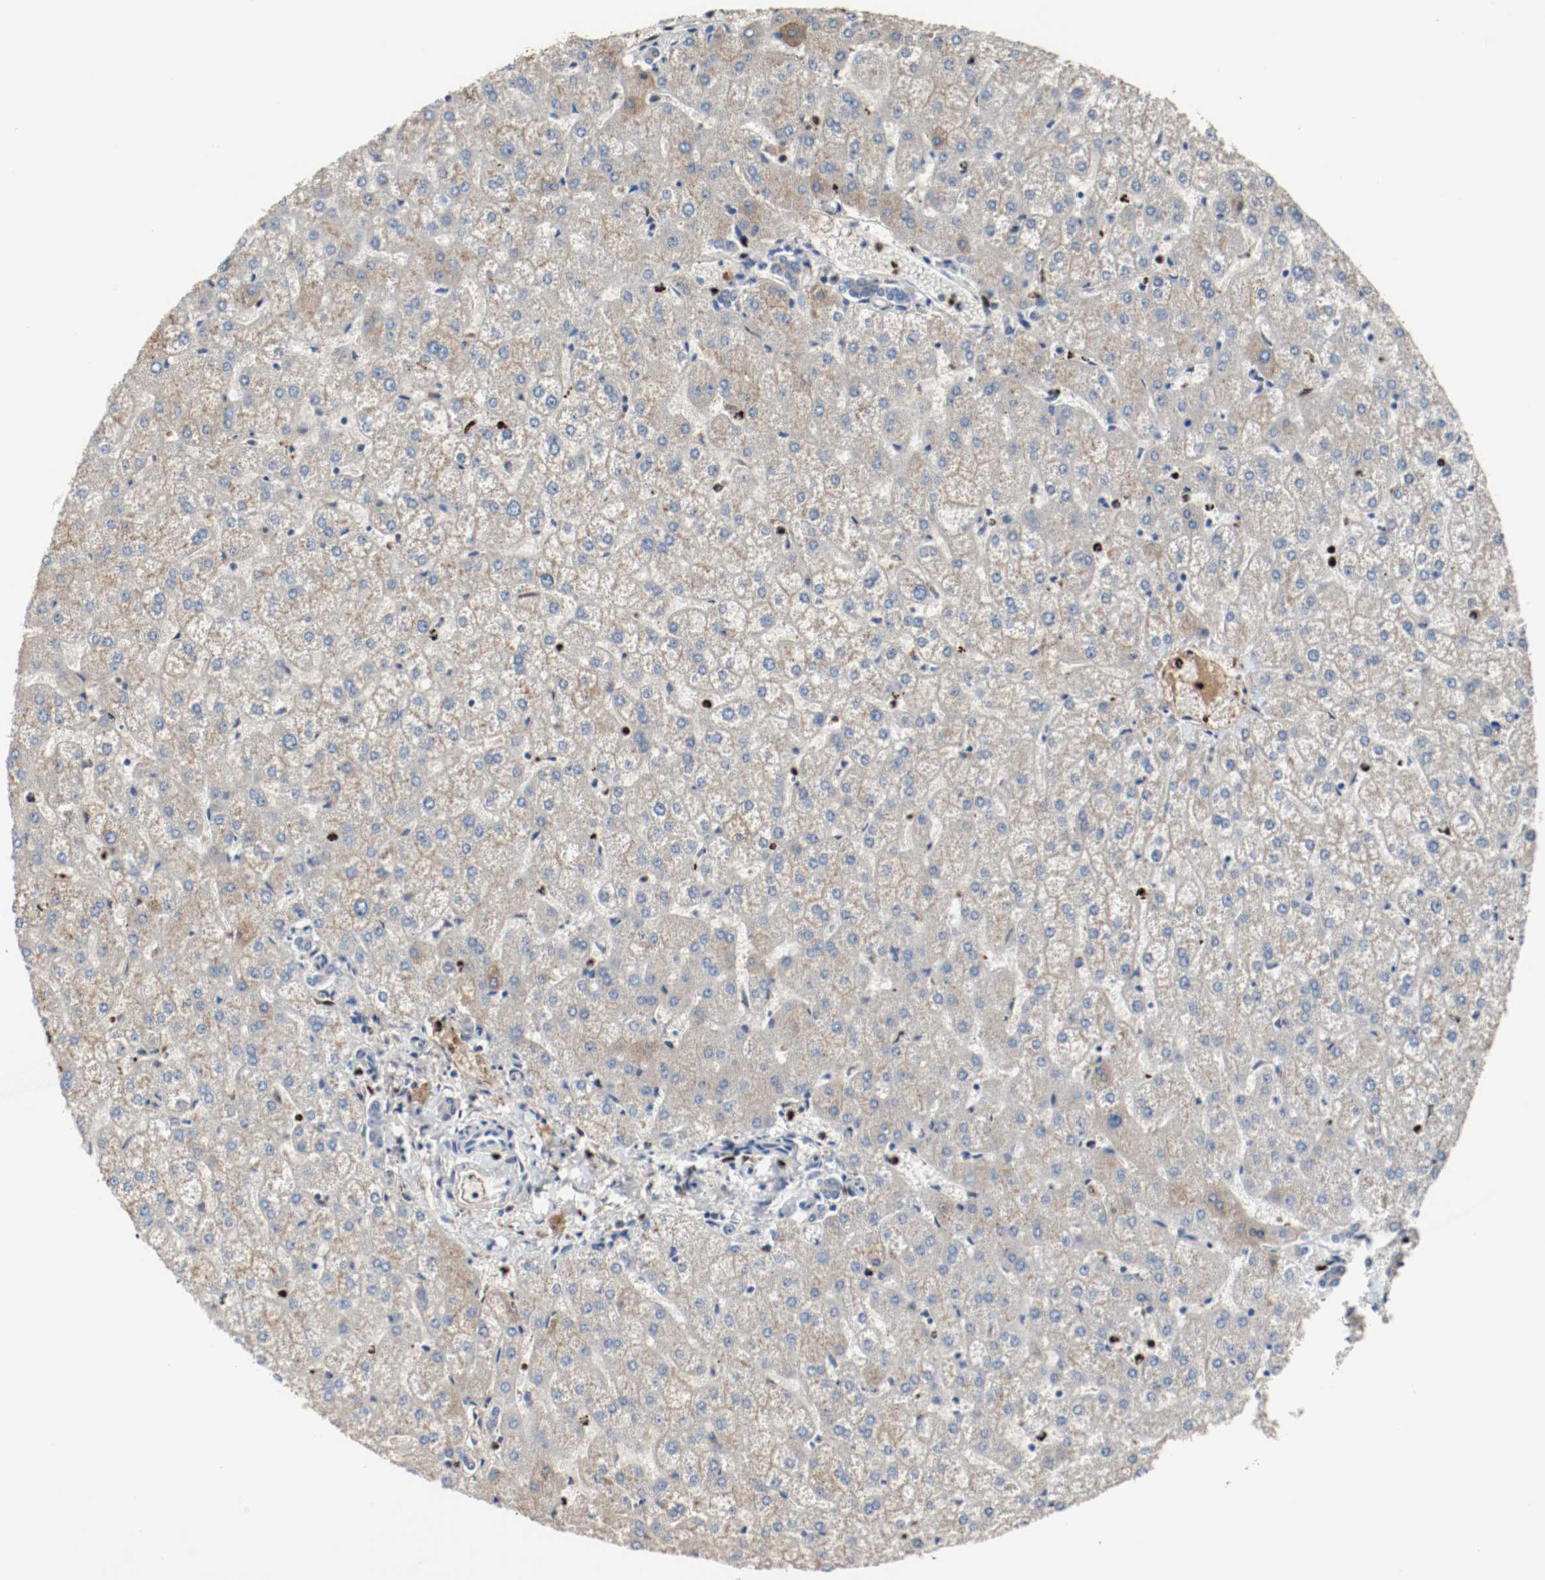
{"staining": {"intensity": "negative", "quantity": "none", "location": "none"}, "tissue": "liver", "cell_type": "Cholangiocytes", "image_type": "normal", "snomed": [{"axis": "morphology", "description": "Normal tissue, NOS"}, {"axis": "topography", "description": "Liver"}], "caption": "The histopathology image reveals no significant staining in cholangiocytes of liver.", "gene": "BLK", "patient": {"sex": "female", "age": 32}}